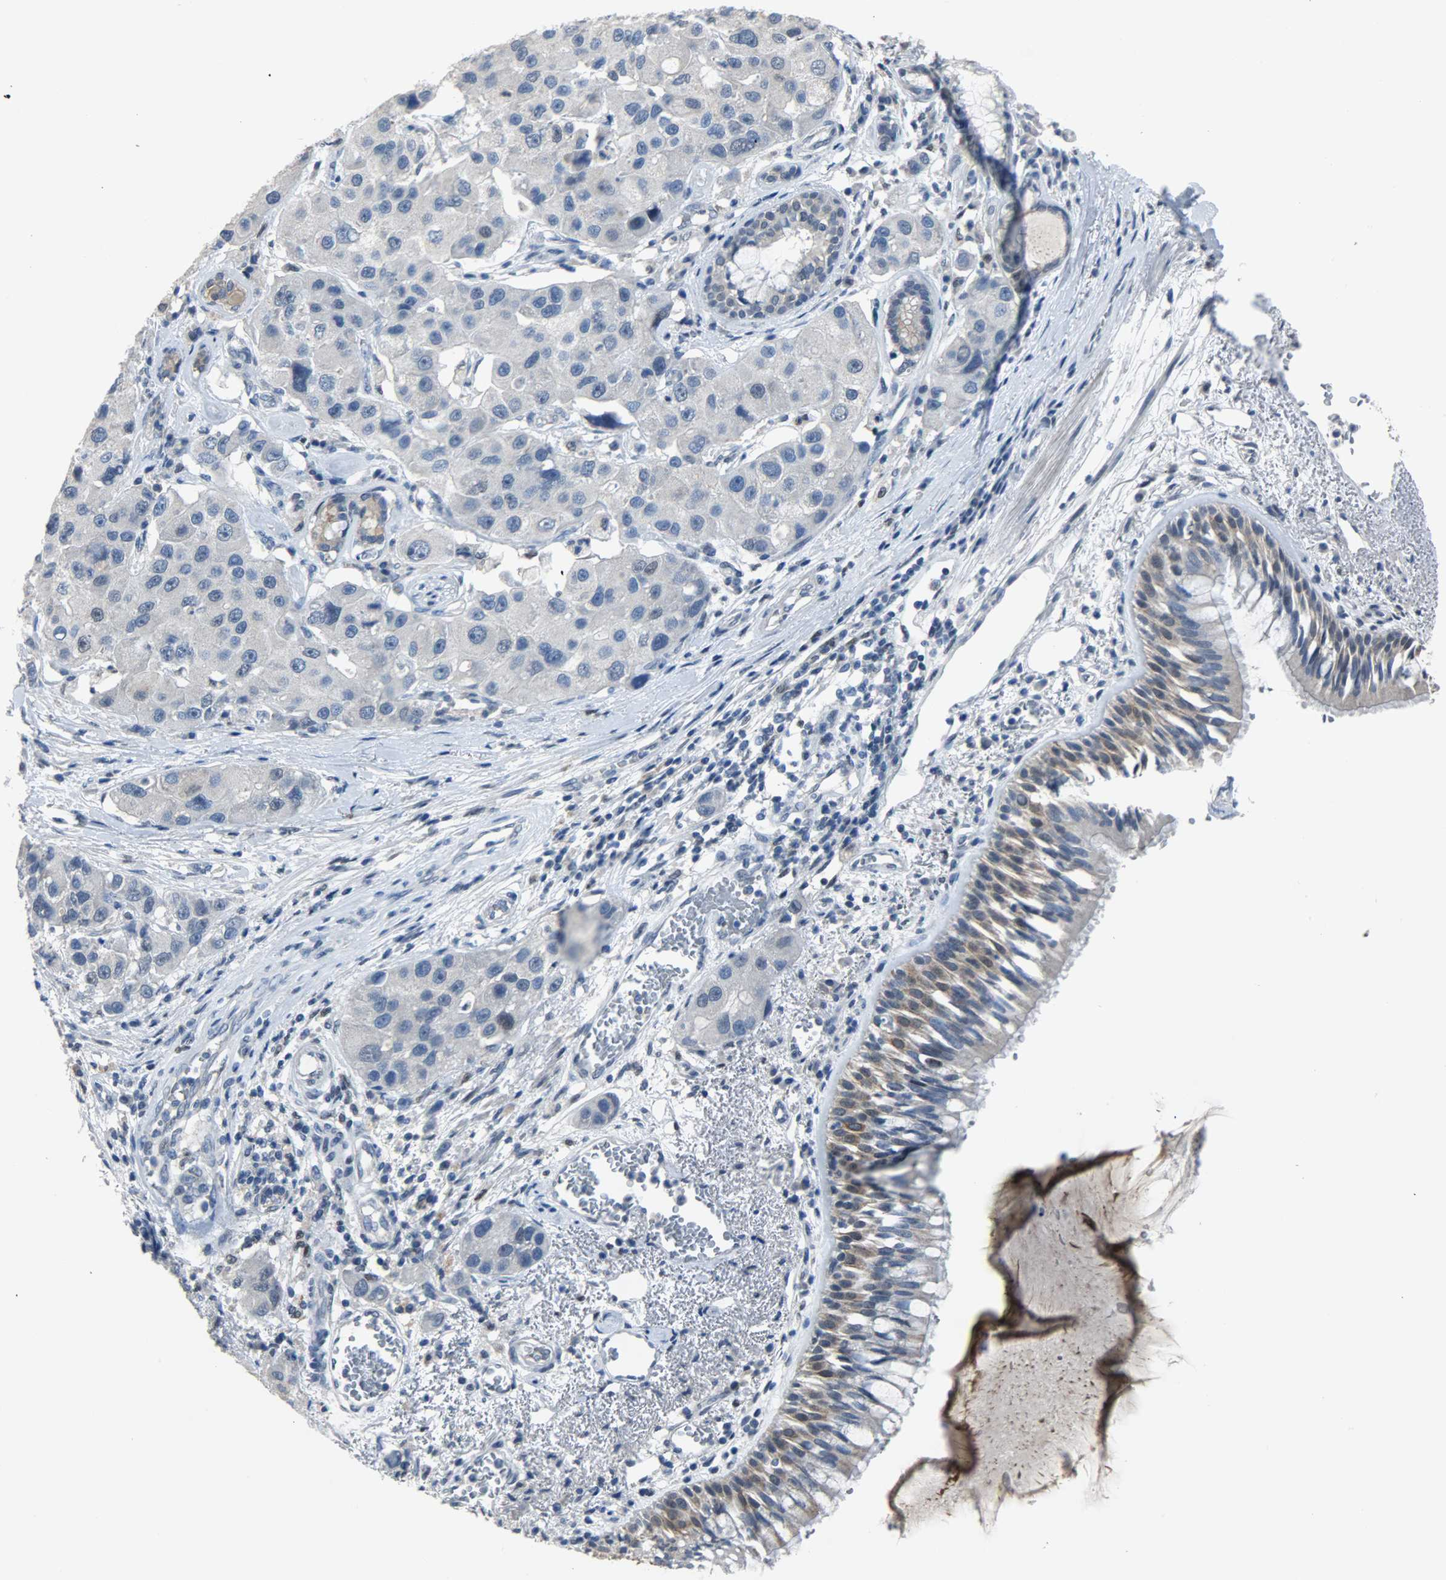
{"staining": {"intensity": "weak", "quantity": ">75%", "location": "cytoplasmic/membranous"}, "tissue": "bronchus", "cell_type": "Respiratory epithelial cells", "image_type": "normal", "snomed": [{"axis": "morphology", "description": "Normal tissue, NOS"}, {"axis": "morphology", "description": "Adenocarcinoma, NOS"}, {"axis": "morphology", "description": "Adenocarcinoma, metastatic, NOS"}, {"axis": "topography", "description": "Lymph node"}, {"axis": "topography", "description": "Bronchus"}, {"axis": "topography", "description": "Lung"}], "caption": "Human bronchus stained for a protein (brown) demonstrates weak cytoplasmic/membranous positive expression in about >75% of respiratory epithelial cells.", "gene": "PPARG", "patient": {"sex": "female", "age": 54}}